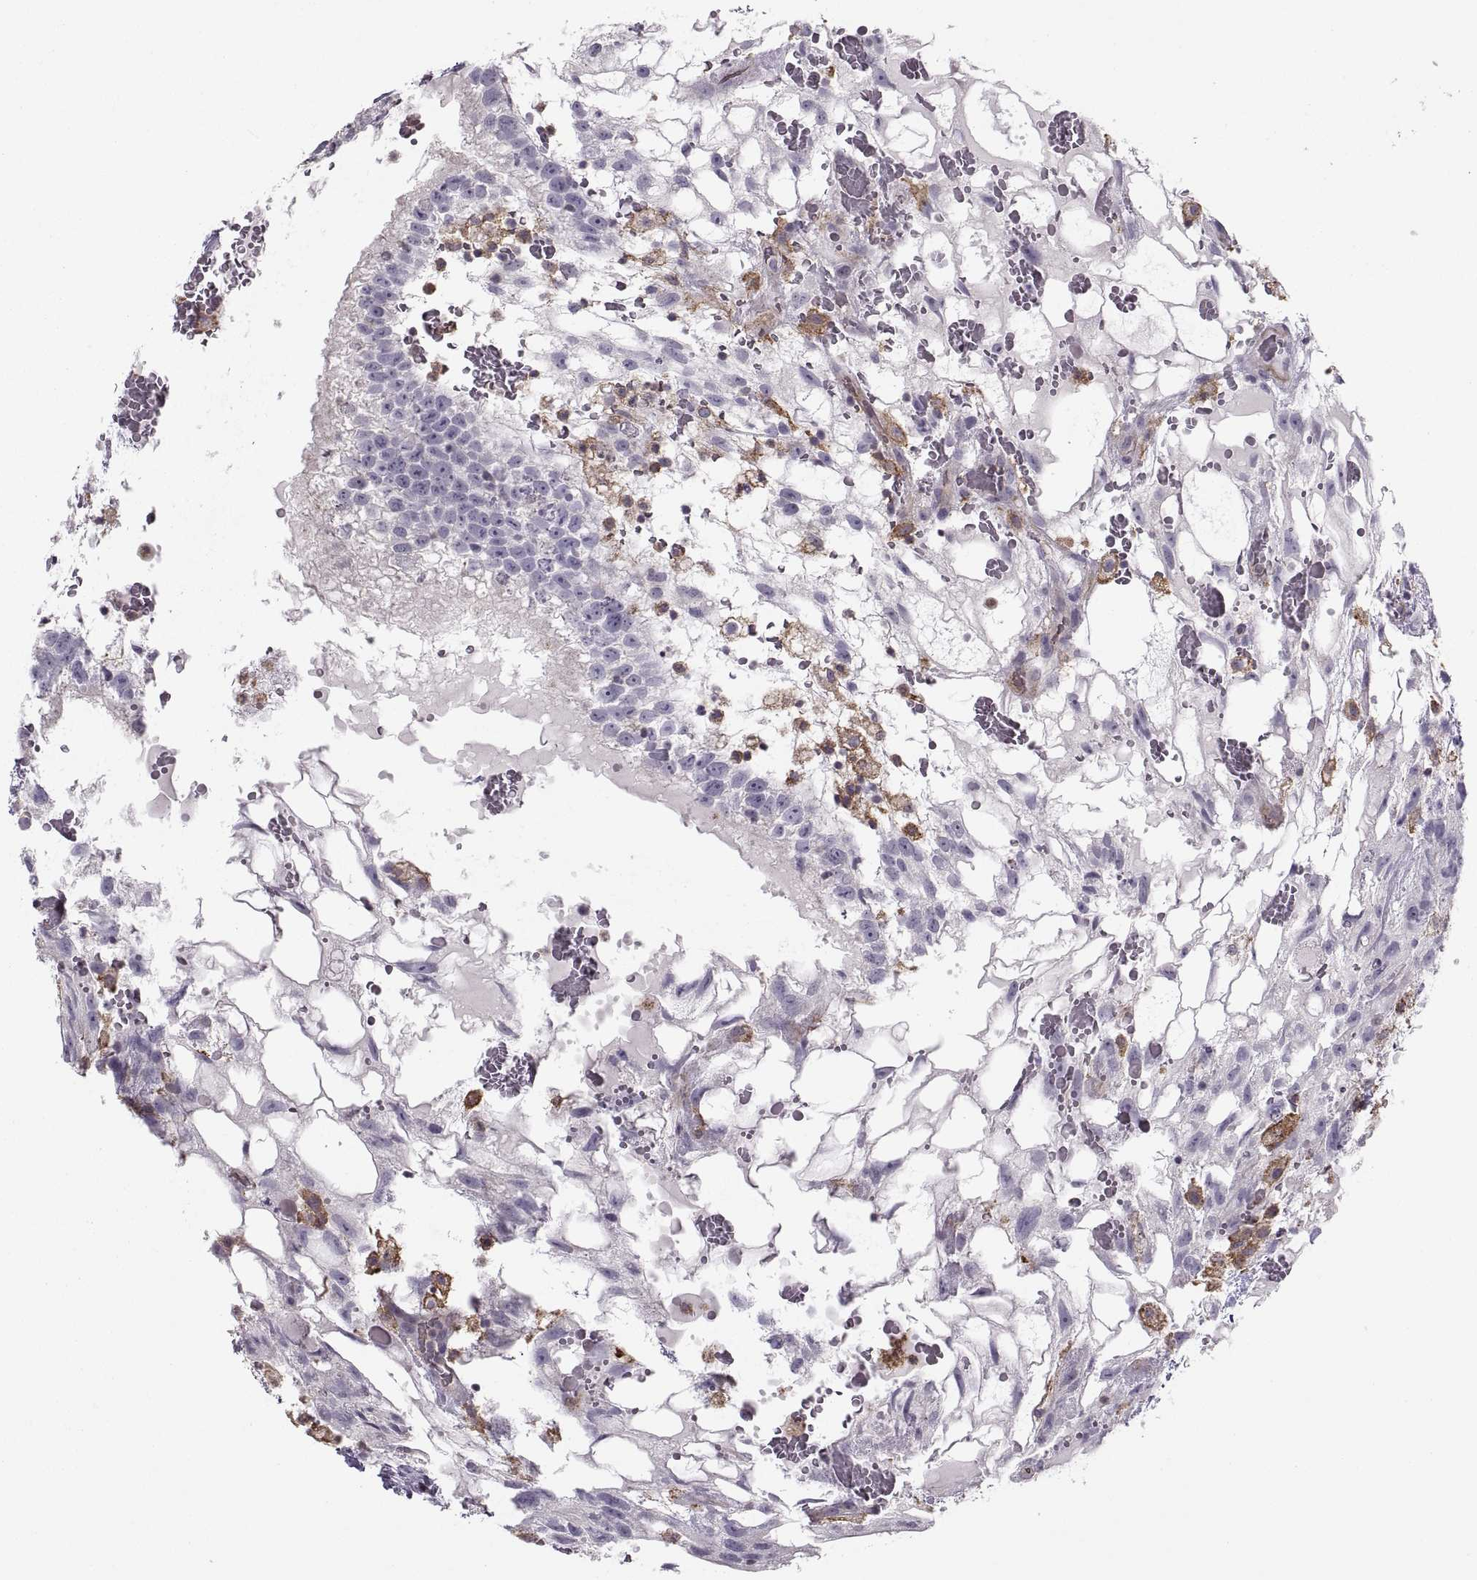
{"staining": {"intensity": "negative", "quantity": "none", "location": "none"}, "tissue": "testis cancer", "cell_type": "Tumor cells", "image_type": "cancer", "snomed": [{"axis": "morphology", "description": "Normal tissue, NOS"}, {"axis": "morphology", "description": "Carcinoma, Embryonal, NOS"}, {"axis": "topography", "description": "Testis"}], "caption": "A high-resolution micrograph shows immunohistochemistry staining of testis cancer (embryonal carcinoma), which exhibits no significant positivity in tumor cells.", "gene": "RALB", "patient": {"sex": "male", "age": 32}}